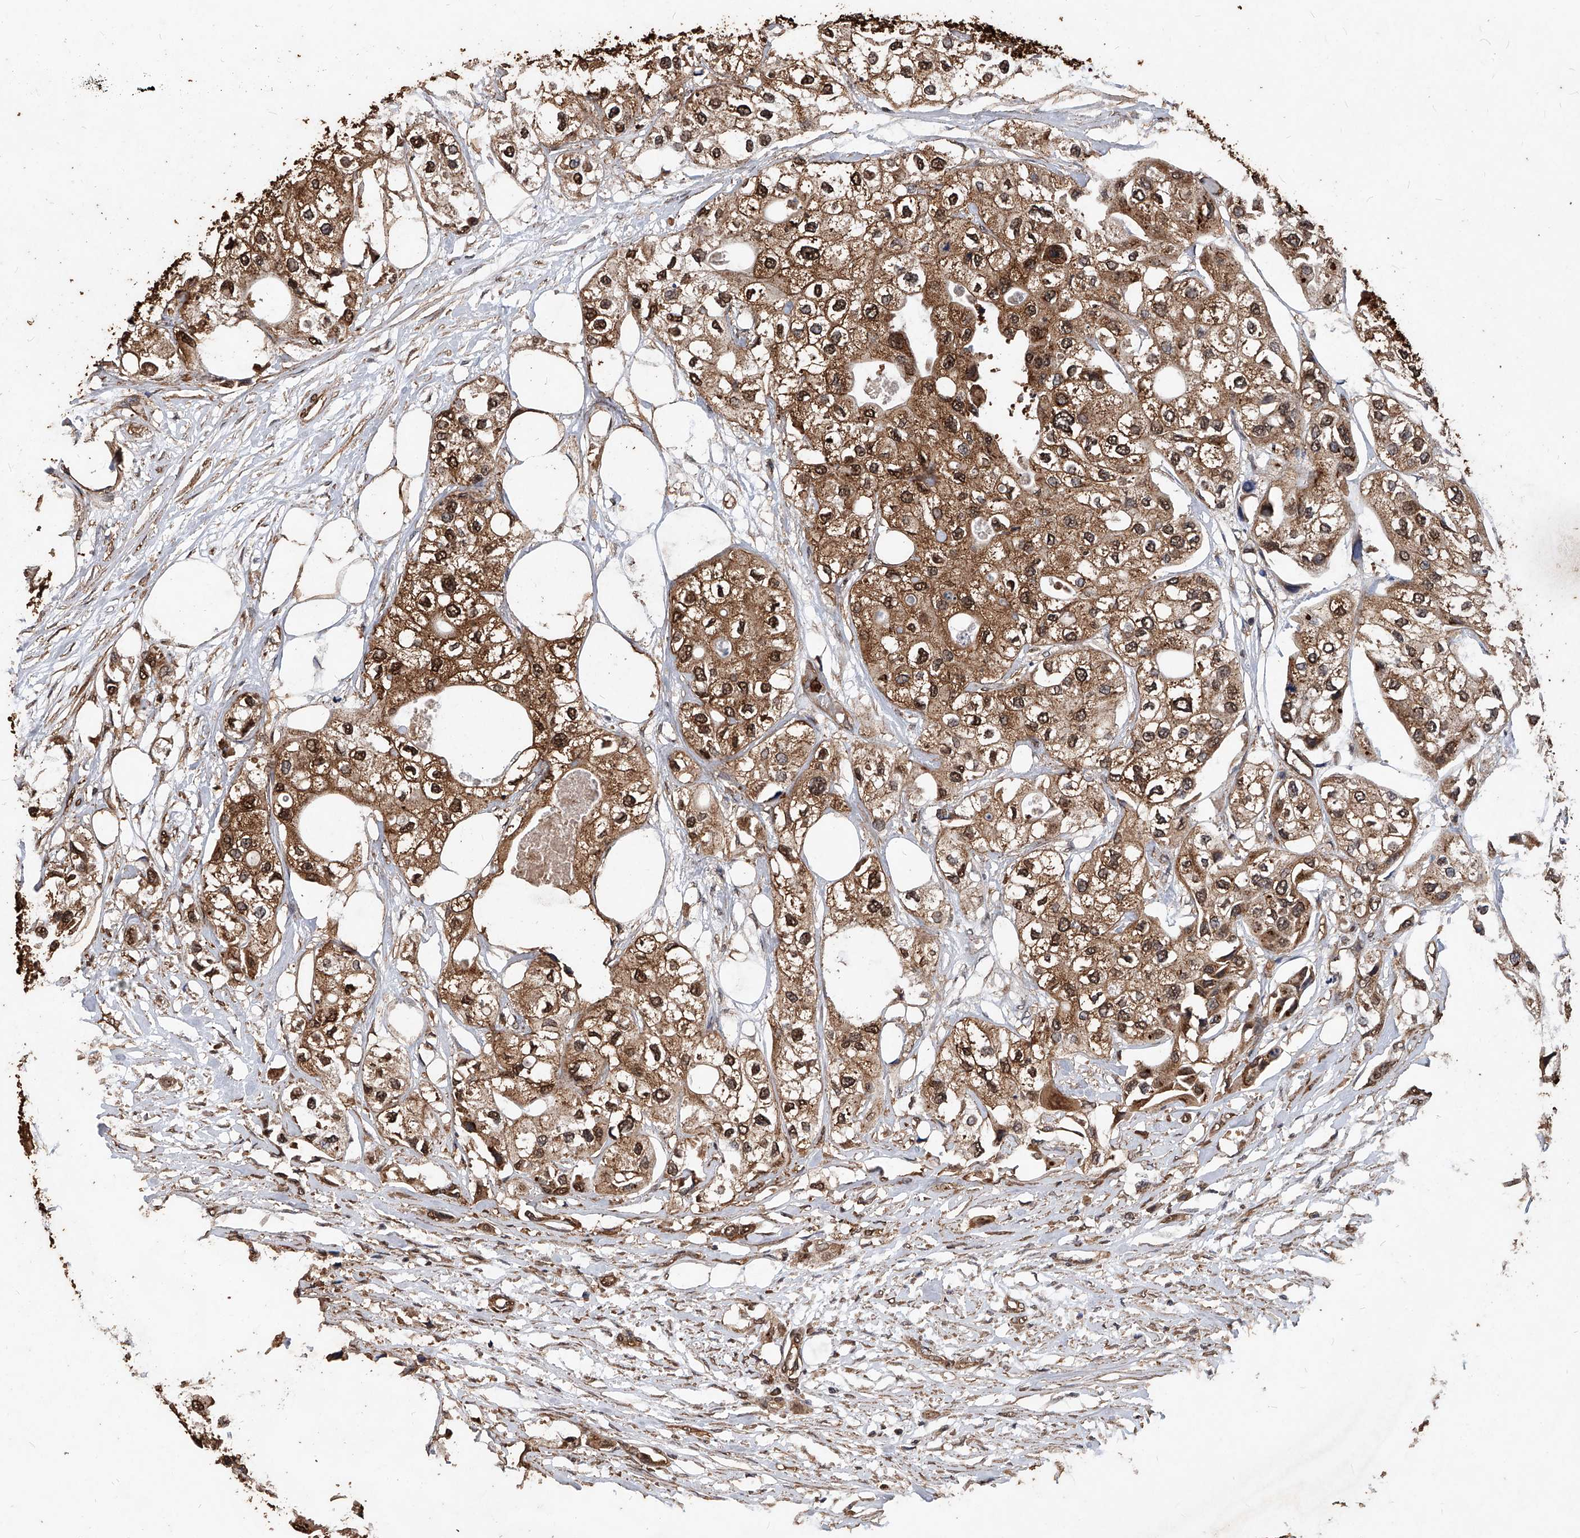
{"staining": {"intensity": "moderate", "quantity": ">75%", "location": "cytoplasmic/membranous,nuclear"}, "tissue": "urothelial cancer", "cell_type": "Tumor cells", "image_type": "cancer", "snomed": [{"axis": "morphology", "description": "Urothelial carcinoma, High grade"}, {"axis": "topography", "description": "Urinary bladder"}], "caption": "DAB (3,3'-diaminobenzidine) immunohistochemical staining of human high-grade urothelial carcinoma reveals moderate cytoplasmic/membranous and nuclear protein positivity in about >75% of tumor cells.", "gene": "UCP2", "patient": {"sex": "male", "age": 64}}